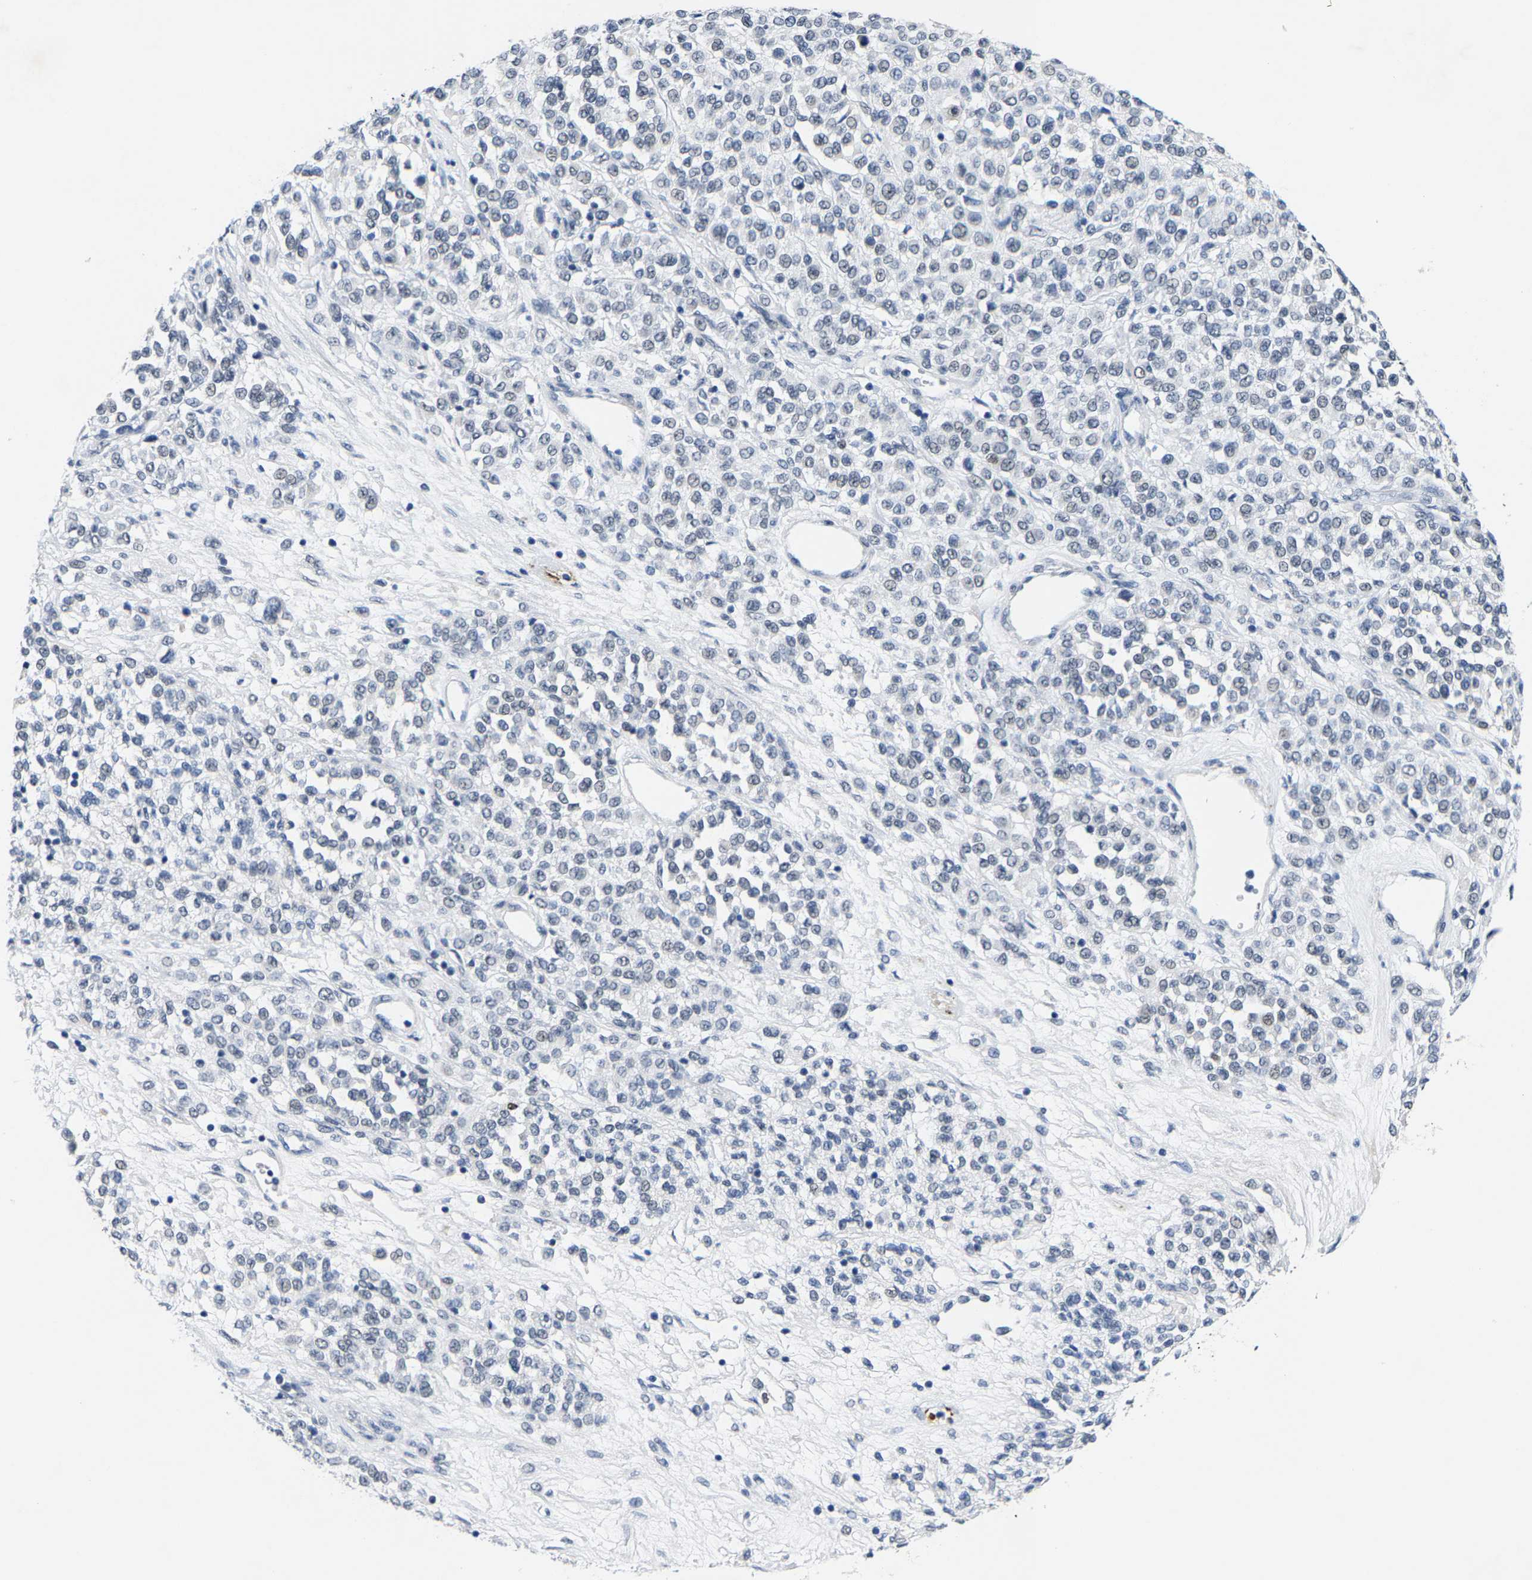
{"staining": {"intensity": "negative", "quantity": "none", "location": "none"}, "tissue": "melanoma", "cell_type": "Tumor cells", "image_type": "cancer", "snomed": [{"axis": "morphology", "description": "Malignant melanoma, Metastatic site"}, {"axis": "topography", "description": "Pancreas"}], "caption": "Tumor cells show no significant protein expression in melanoma. (DAB (3,3'-diaminobenzidine) IHC, high magnification).", "gene": "SETD1B", "patient": {"sex": "female", "age": 30}}